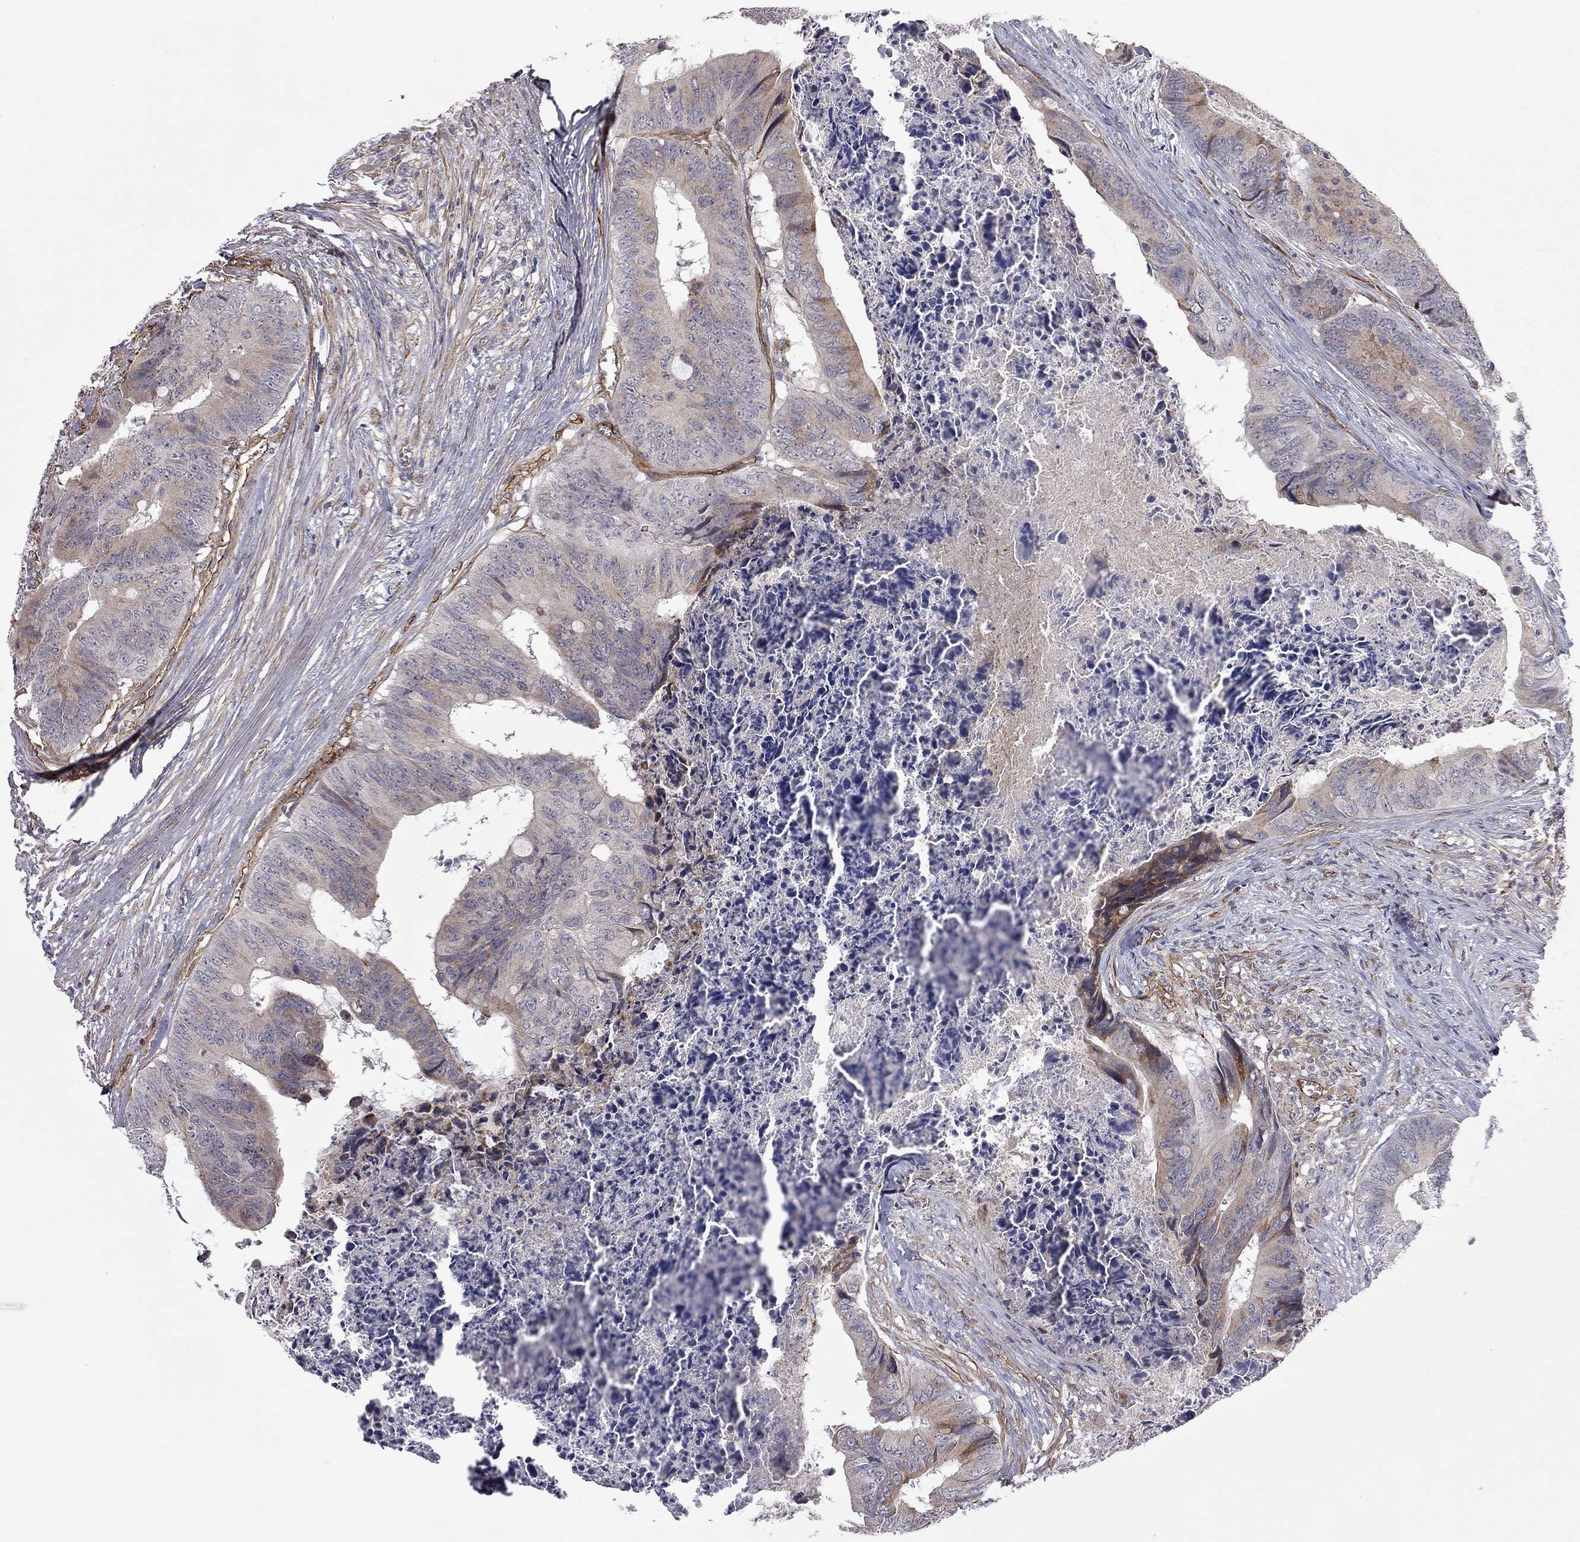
{"staining": {"intensity": "weak", "quantity": "25%-75%", "location": "cytoplasmic/membranous"}, "tissue": "colorectal cancer", "cell_type": "Tumor cells", "image_type": "cancer", "snomed": [{"axis": "morphology", "description": "Adenocarcinoma, NOS"}, {"axis": "topography", "description": "Colon"}], "caption": "A brown stain shows weak cytoplasmic/membranous positivity of a protein in colorectal cancer tumor cells.", "gene": "EXOC3L2", "patient": {"sex": "male", "age": 84}}